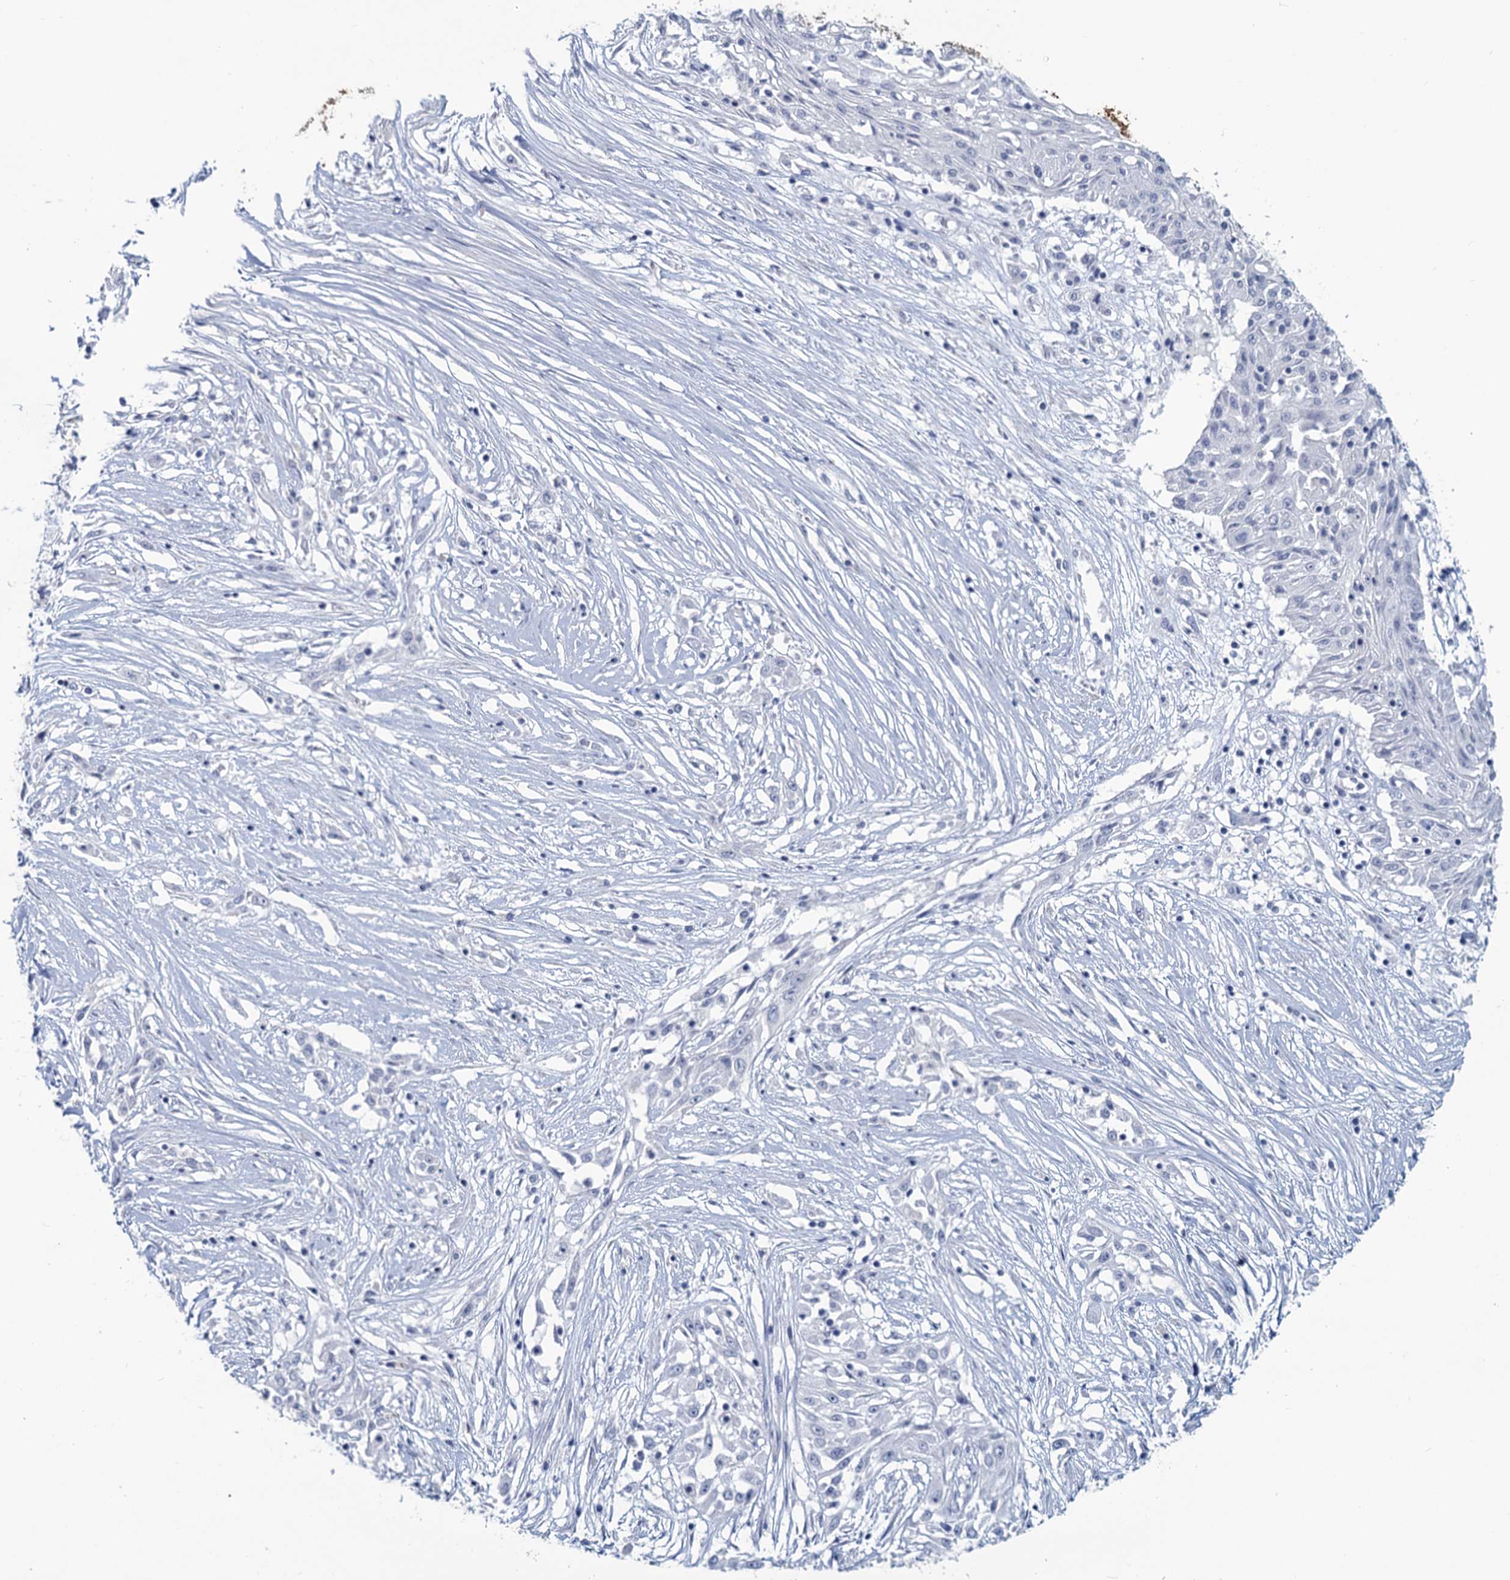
{"staining": {"intensity": "negative", "quantity": "none", "location": "none"}, "tissue": "skin cancer", "cell_type": "Tumor cells", "image_type": "cancer", "snomed": [{"axis": "morphology", "description": "Squamous cell carcinoma, NOS"}, {"axis": "morphology", "description": "Squamous cell carcinoma, metastatic, NOS"}, {"axis": "topography", "description": "Skin"}, {"axis": "topography", "description": "Lymph node"}], "caption": "IHC micrograph of neoplastic tissue: human metastatic squamous cell carcinoma (skin) stained with DAB (3,3'-diaminobenzidine) demonstrates no significant protein positivity in tumor cells.", "gene": "CHGA", "patient": {"sex": "male", "age": 75}}